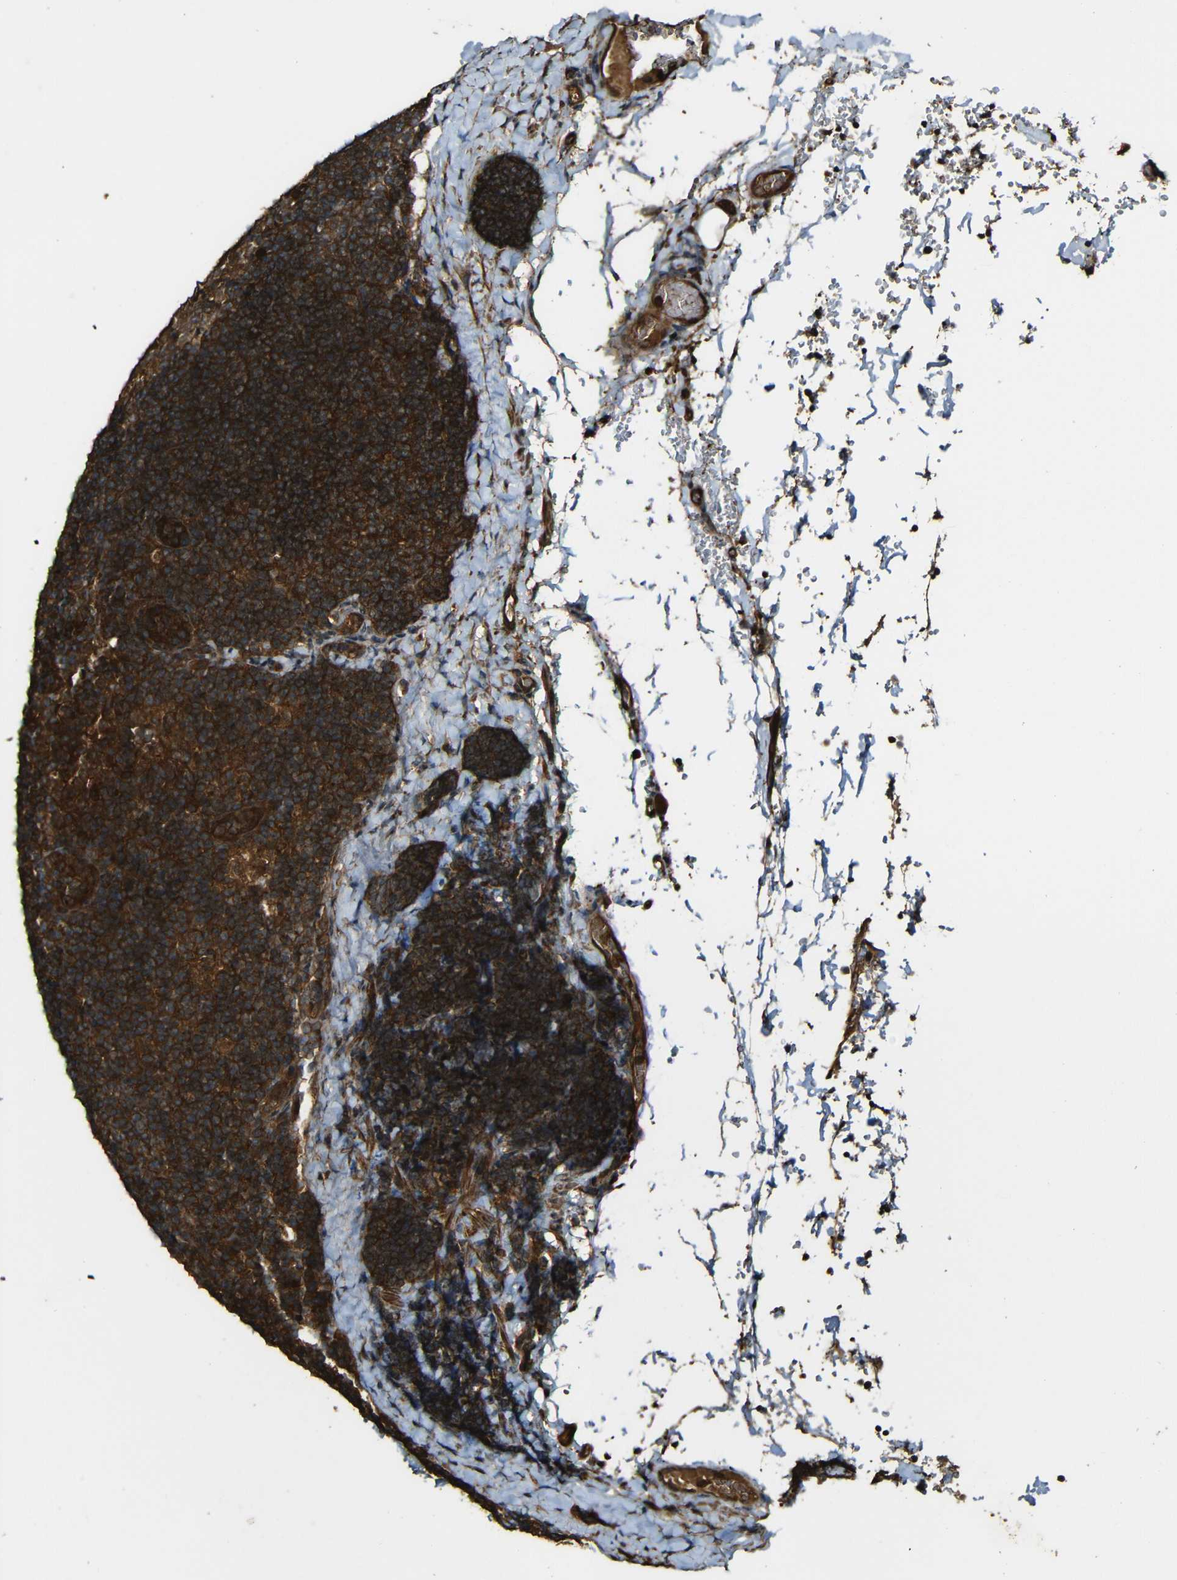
{"staining": {"intensity": "strong", "quantity": ">75%", "location": "cytoplasmic/membranous"}, "tissue": "lymph node", "cell_type": "Germinal center cells", "image_type": "normal", "snomed": [{"axis": "morphology", "description": "Normal tissue, NOS"}, {"axis": "topography", "description": "Lymph node"}], "caption": "Brown immunohistochemical staining in normal human lymph node displays strong cytoplasmic/membranous staining in about >75% of germinal center cells.", "gene": "CASP8", "patient": {"sex": "female", "age": 14}}